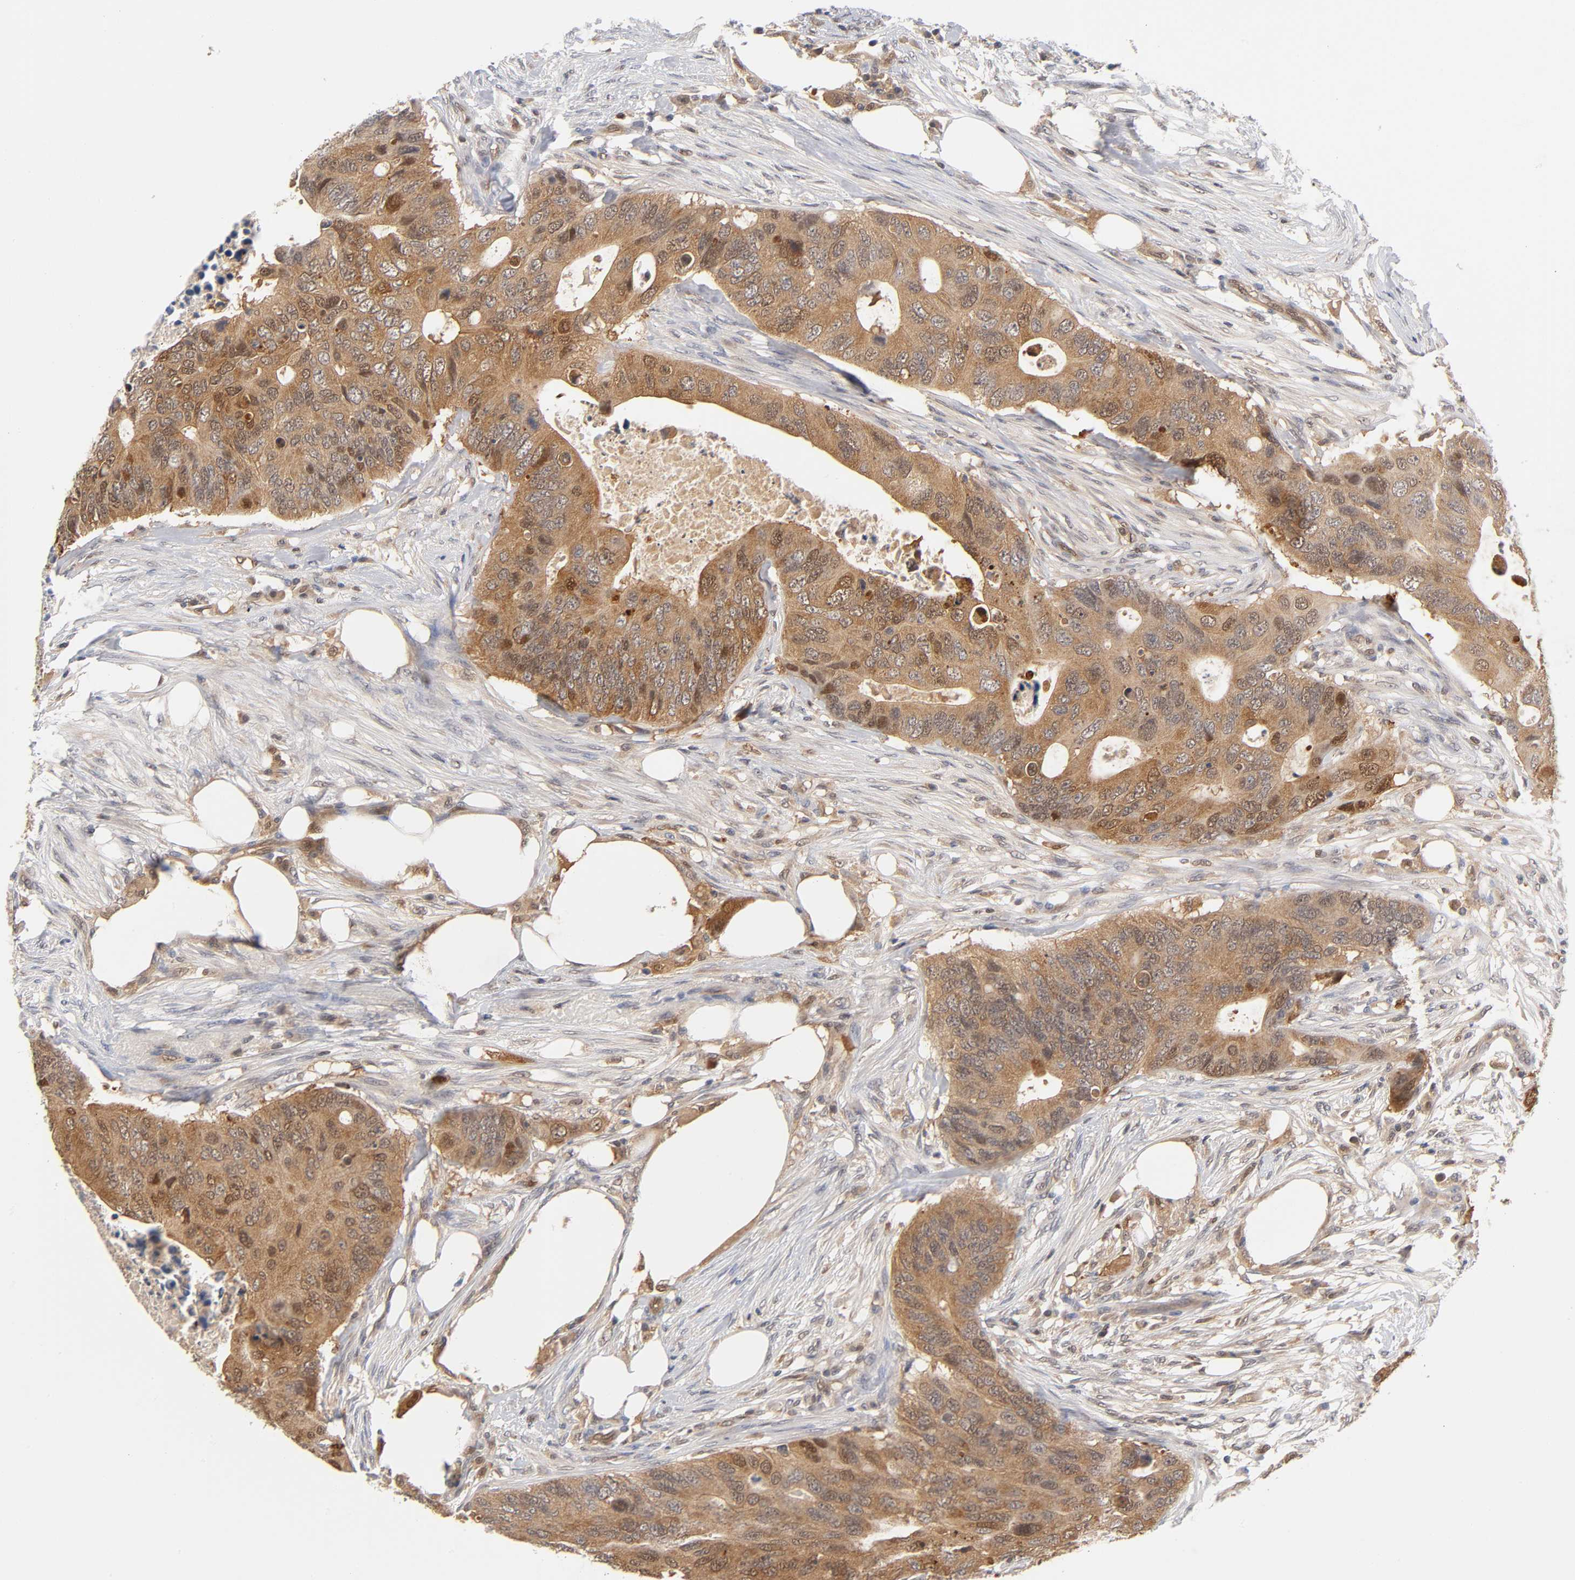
{"staining": {"intensity": "strong", "quantity": ">75%", "location": "cytoplasmic/membranous"}, "tissue": "colorectal cancer", "cell_type": "Tumor cells", "image_type": "cancer", "snomed": [{"axis": "morphology", "description": "Adenocarcinoma, NOS"}, {"axis": "topography", "description": "Colon"}], "caption": "The immunohistochemical stain shows strong cytoplasmic/membranous expression in tumor cells of colorectal cancer tissue. The protein of interest is shown in brown color, while the nuclei are stained blue.", "gene": "DFFB", "patient": {"sex": "male", "age": 71}}